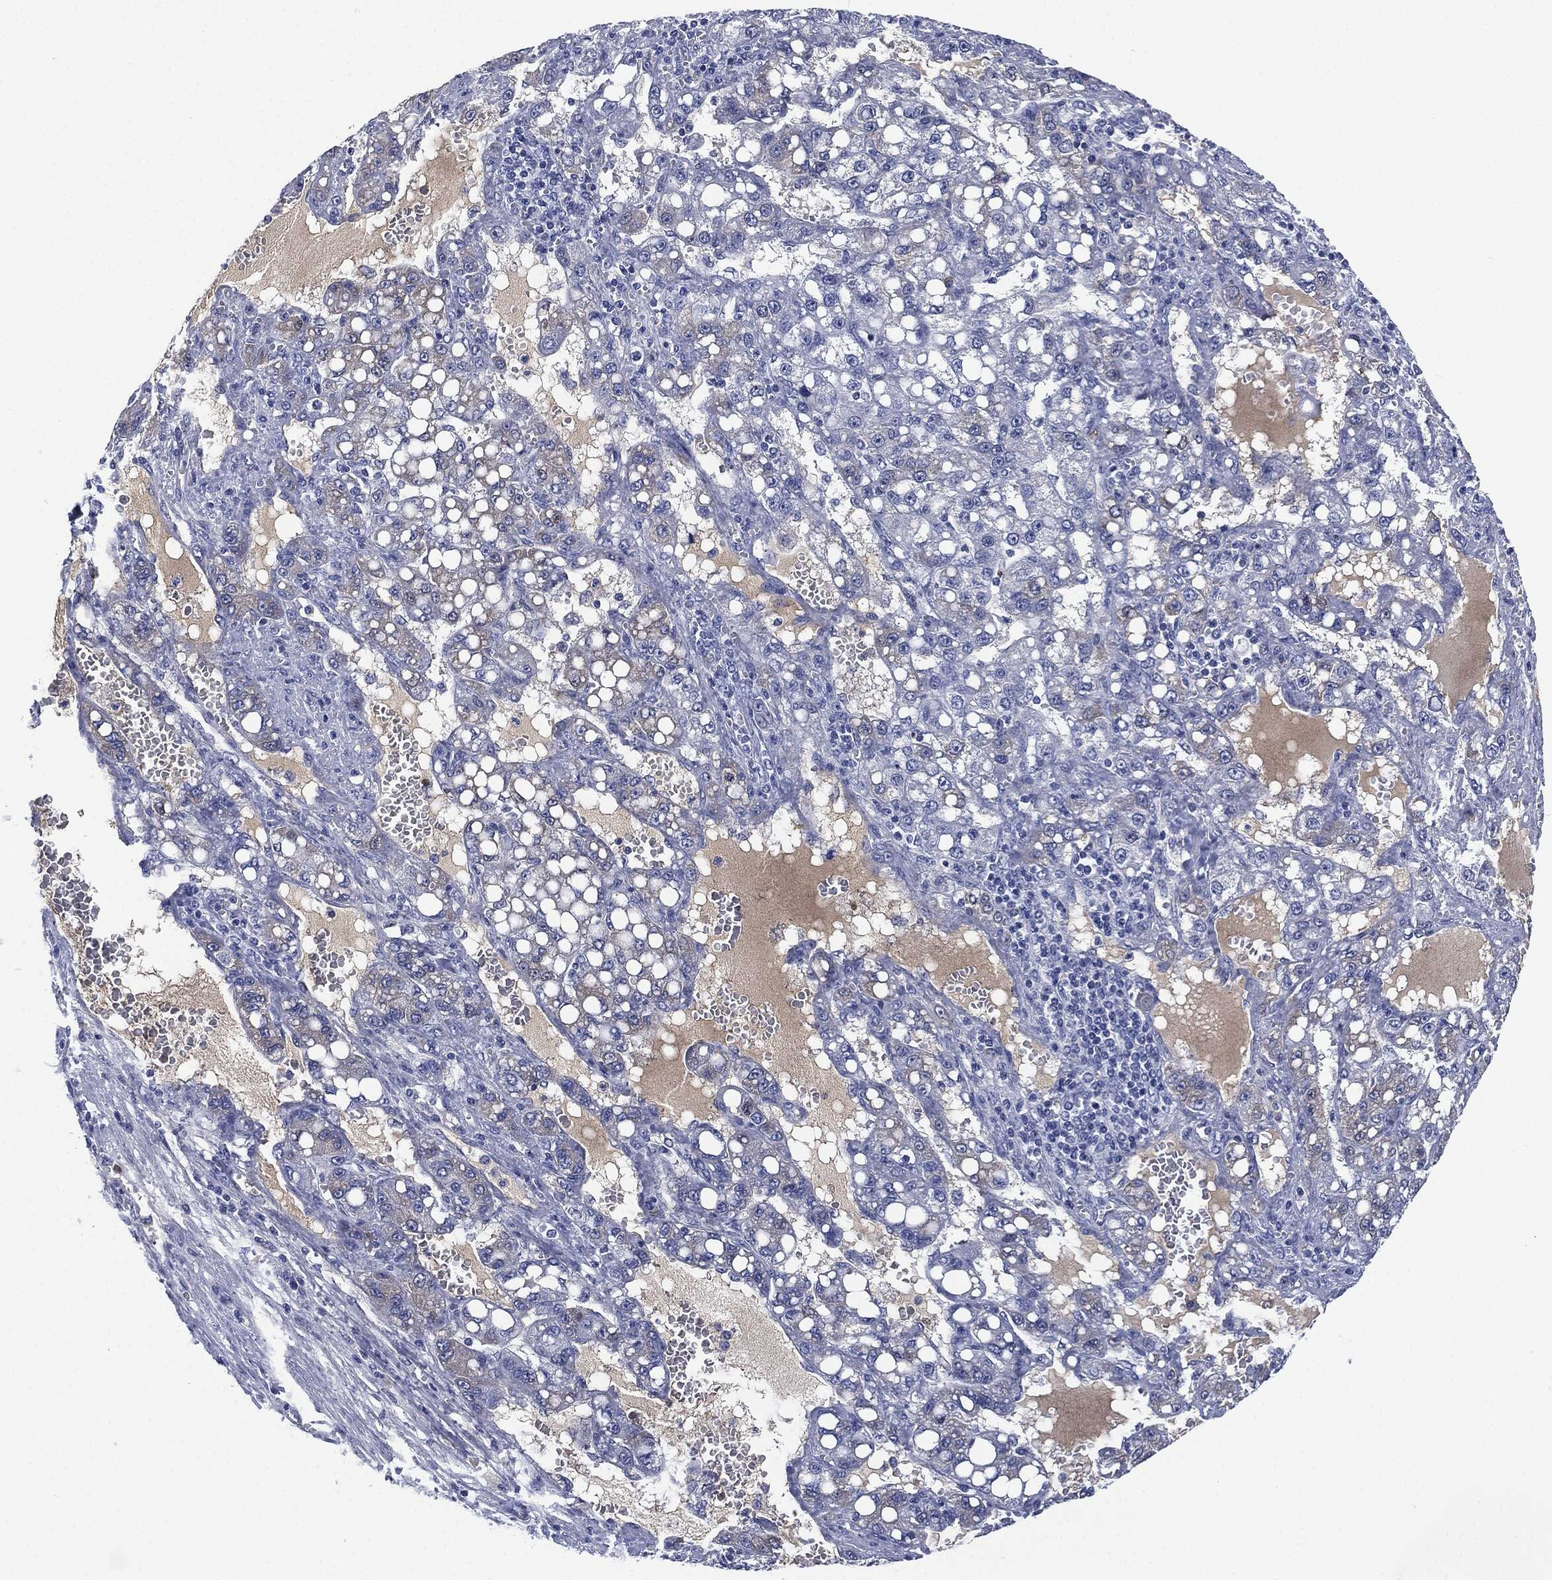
{"staining": {"intensity": "negative", "quantity": "none", "location": "none"}, "tissue": "liver cancer", "cell_type": "Tumor cells", "image_type": "cancer", "snomed": [{"axis": "morphology", "description": "Carcinoma, Hepatocellular, NOS"}, {"axis": "topography", "description": "Liver"}], "caption": "Immunohistochemistry (IHC) micrograph of neoplastic tissue: human hepatocellular carcinoma (liver) stained with DAB (3,3'-diaminobenzidine) exhibits no significant protein positivity in tumor cells.", "gene": "SIGLEC7", "patient": {"sex": "female", "age": 65}}